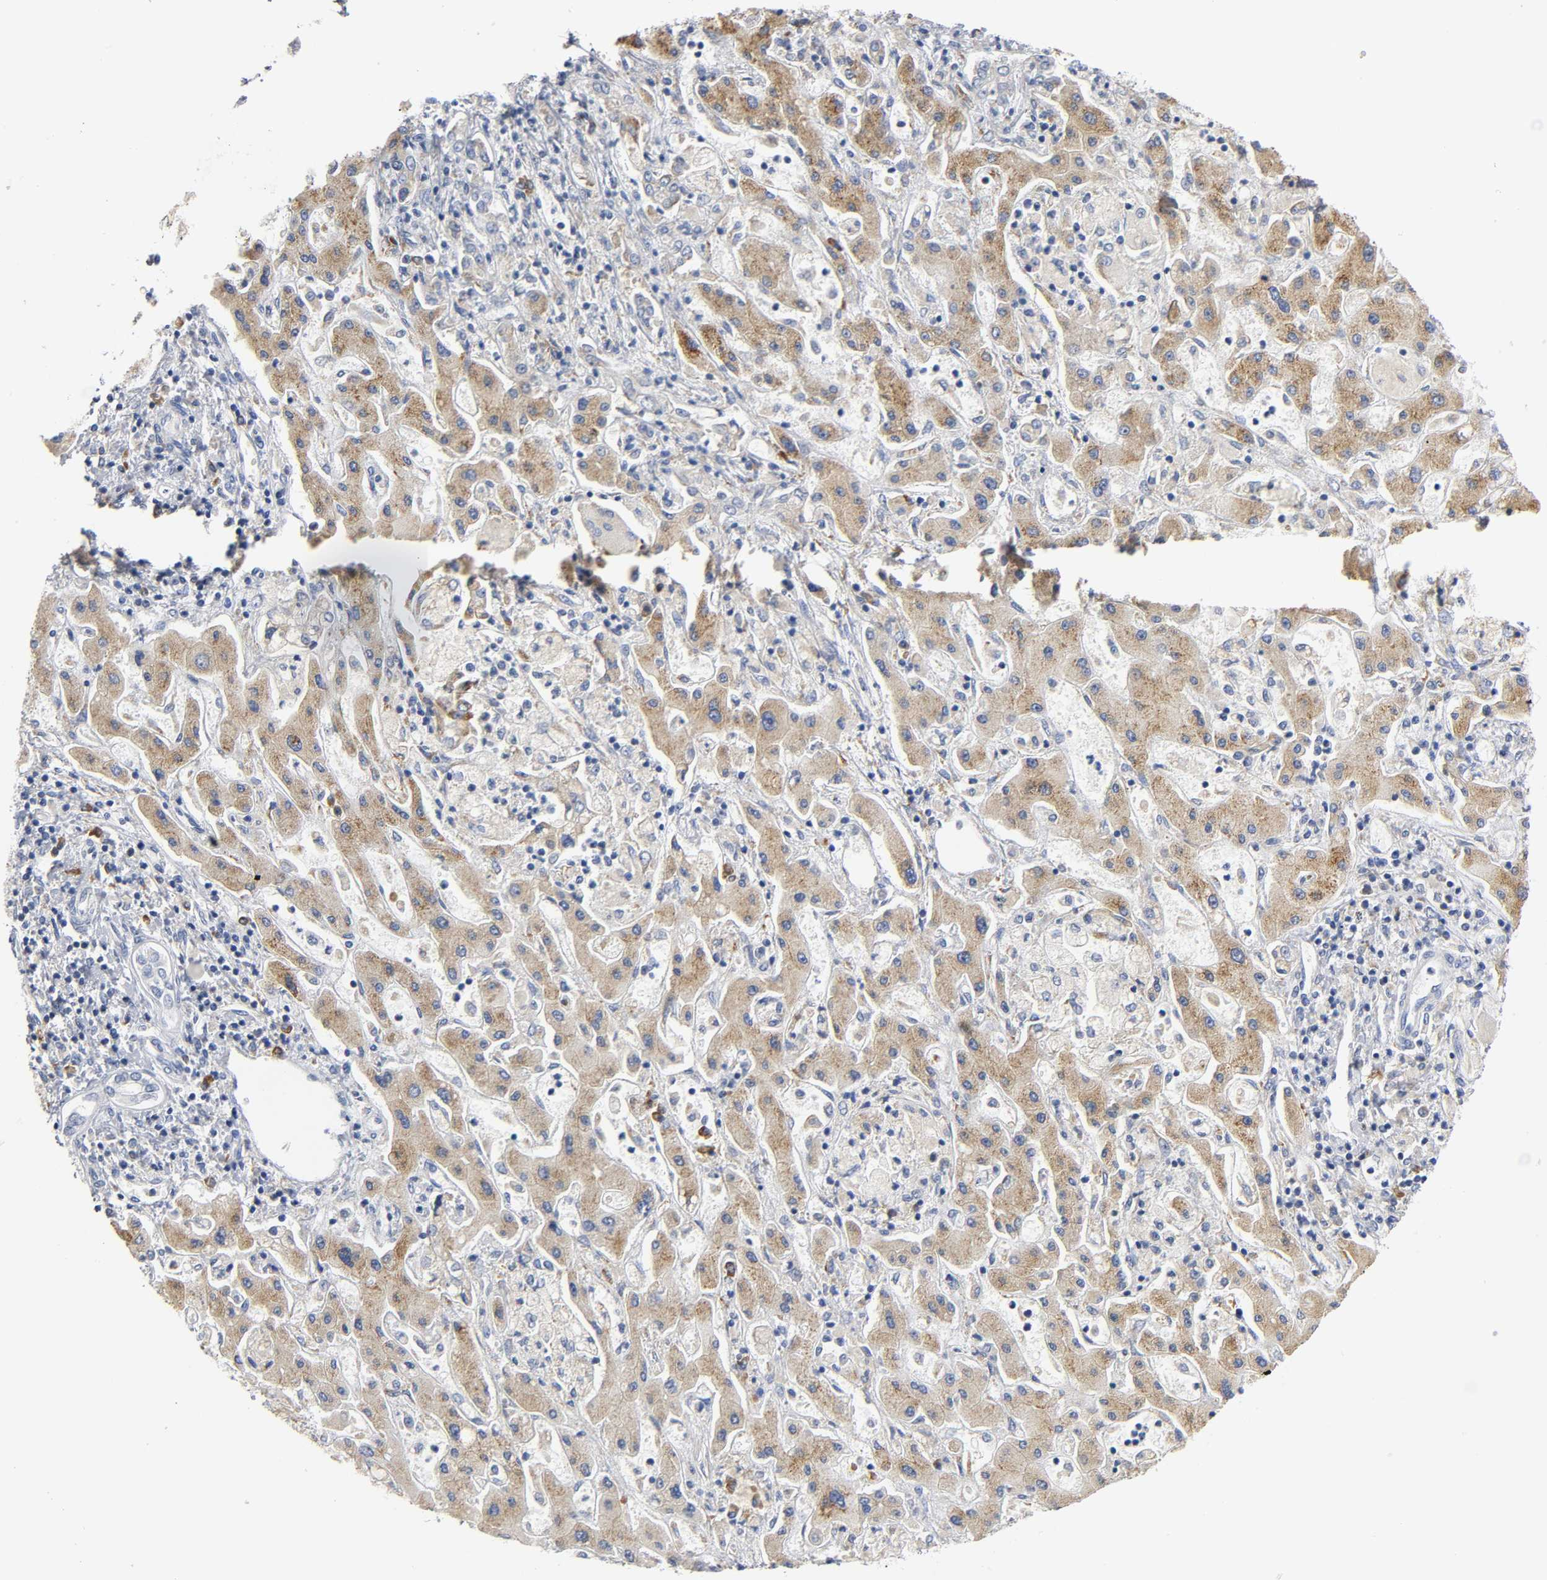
{"staining": {"intensity": "moderate", "quantity": ">75%", "location": "cytoplasmic/membranous"}, "tissue": "liver cancer", "cell_type": "Tumor cells", "image_type": "cancer", "snomed": [{"axis": "morphology", "description": "Cholangiocarcinoma"}, {"axis": "topography", "description": "Liver"}], "caption": "There is medium levels of moderate cytoplasmic/membranous expression in tumor cells of cholangiocarcinoma (liver), as demonstrated by immunohistochemical staining (brown color).", "gene": "REL", "patient": {"sex": "male", "age": 50}}